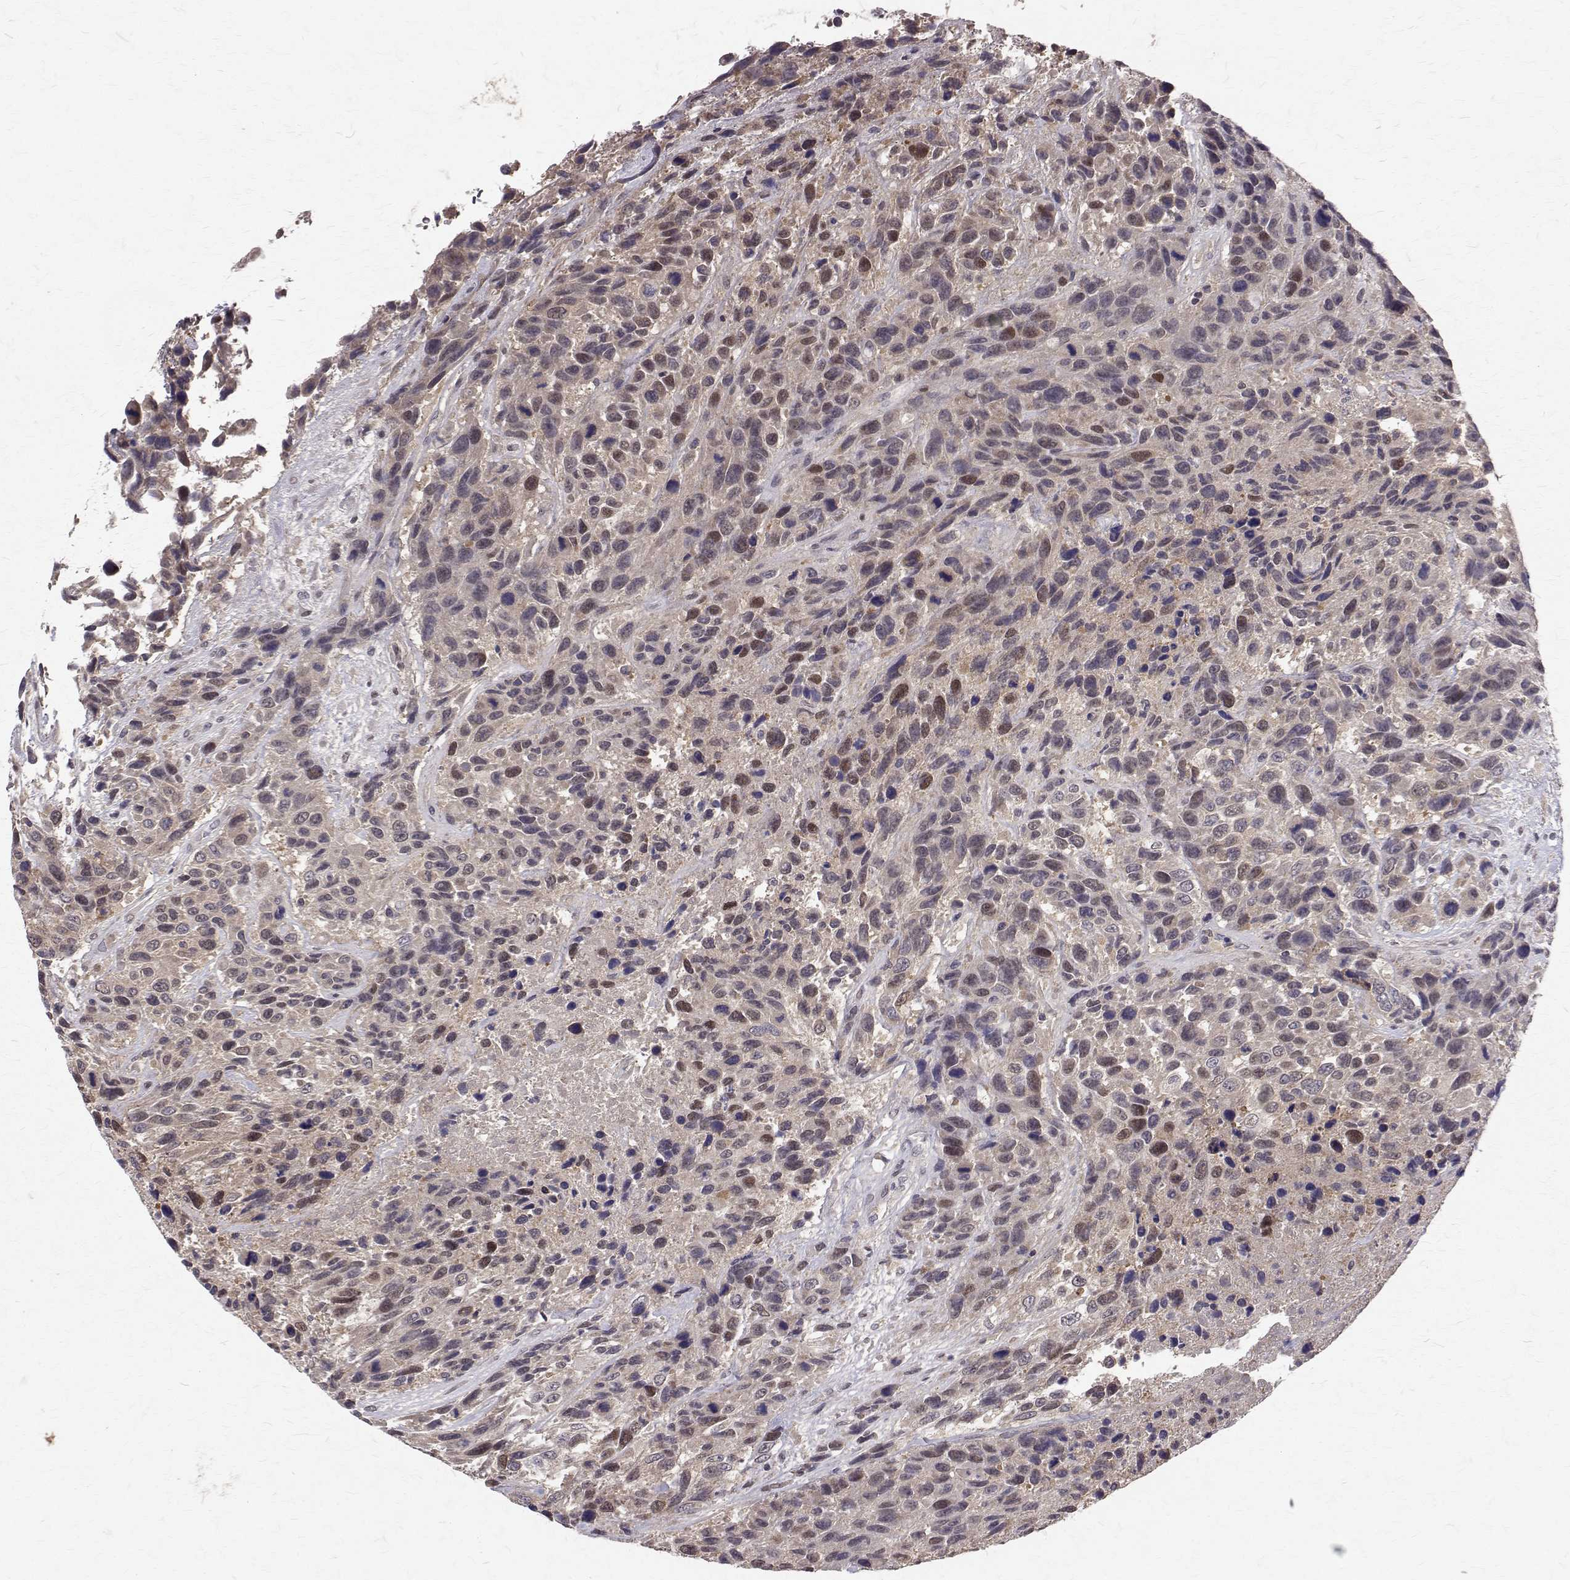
{"staining": {"intensity": "moderate", "quantity": "<25%", "location": "nuclear"}, "tissue": "urothelial cancer", "cell_type": "Tumor cells", "image_type": "cancer", "snomed": [{"axis": "morphology", "description": "Urothelial carcinoma, High grade"}, {"axis": "topography", "description": "Urinary bladder"}], "caption": "Protein expression analysis of urothelial cancer demonstrates moderate nuclear staining in about <25% of tumor cells. (IHC, brightfield microscopy, high magnification).", "gene": "NIF3L1", "patient": {"sex": "female", "age": 70}}